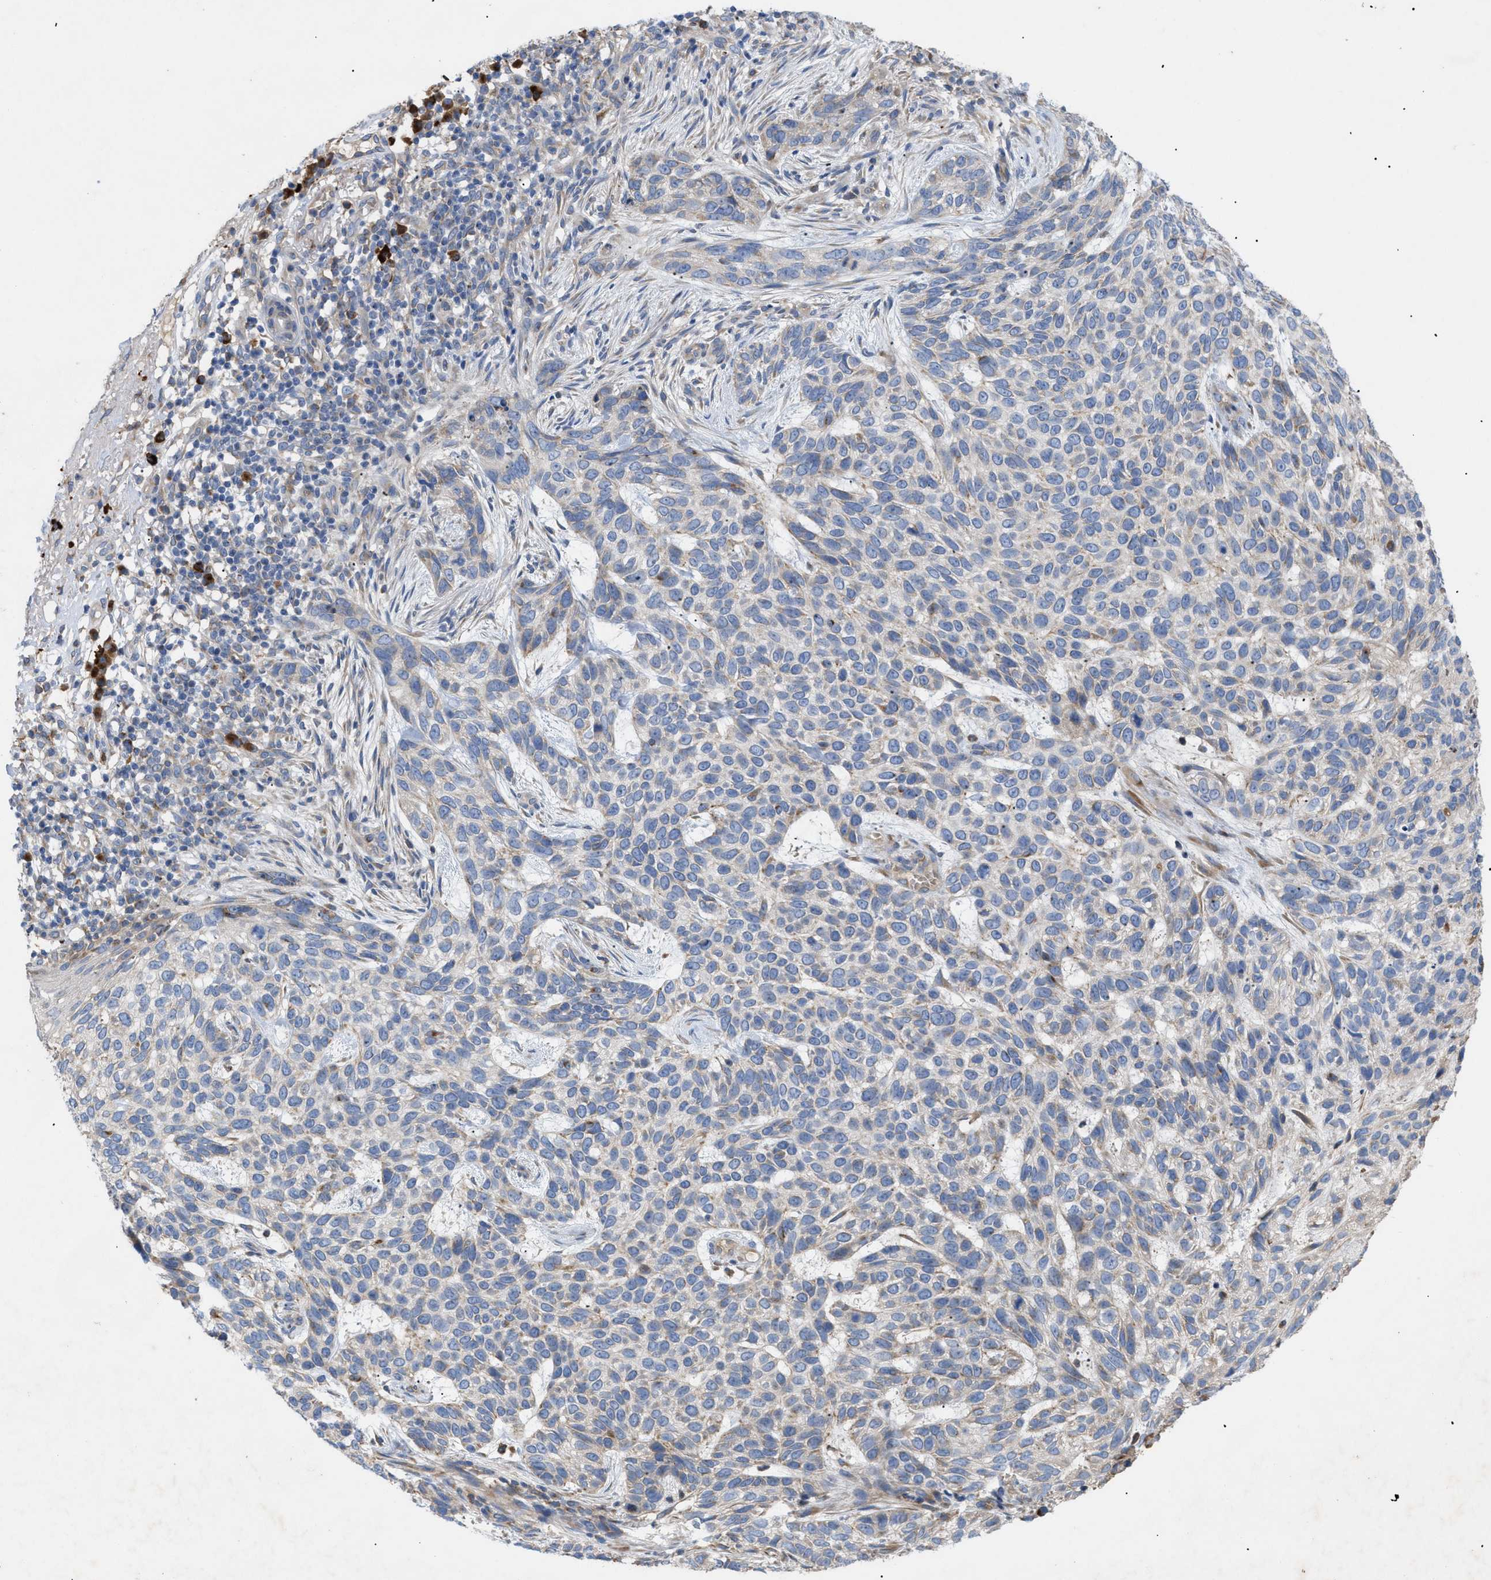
{"staining": {"intensity": "weak", "quantity": "<25%", "location": "cytoplasmic/membranous"}, "tissue": "skin cancer", "cell_type": "Tumor cells", "image_type": "cancer", "snomed": [{"axis": "morphology", "description": "Normal tissue, NOS"}, {"axis": "morphology", "description": "Basal cell carcinoma"}, {"axis": "topography", "description": "Skin"}], "caption": "Immunohistochemical staining of human skin cancer displays no significant expression in tumor cells.", "gene": "SLC50A1", "patient": {"sex": "male", "age": 79}}